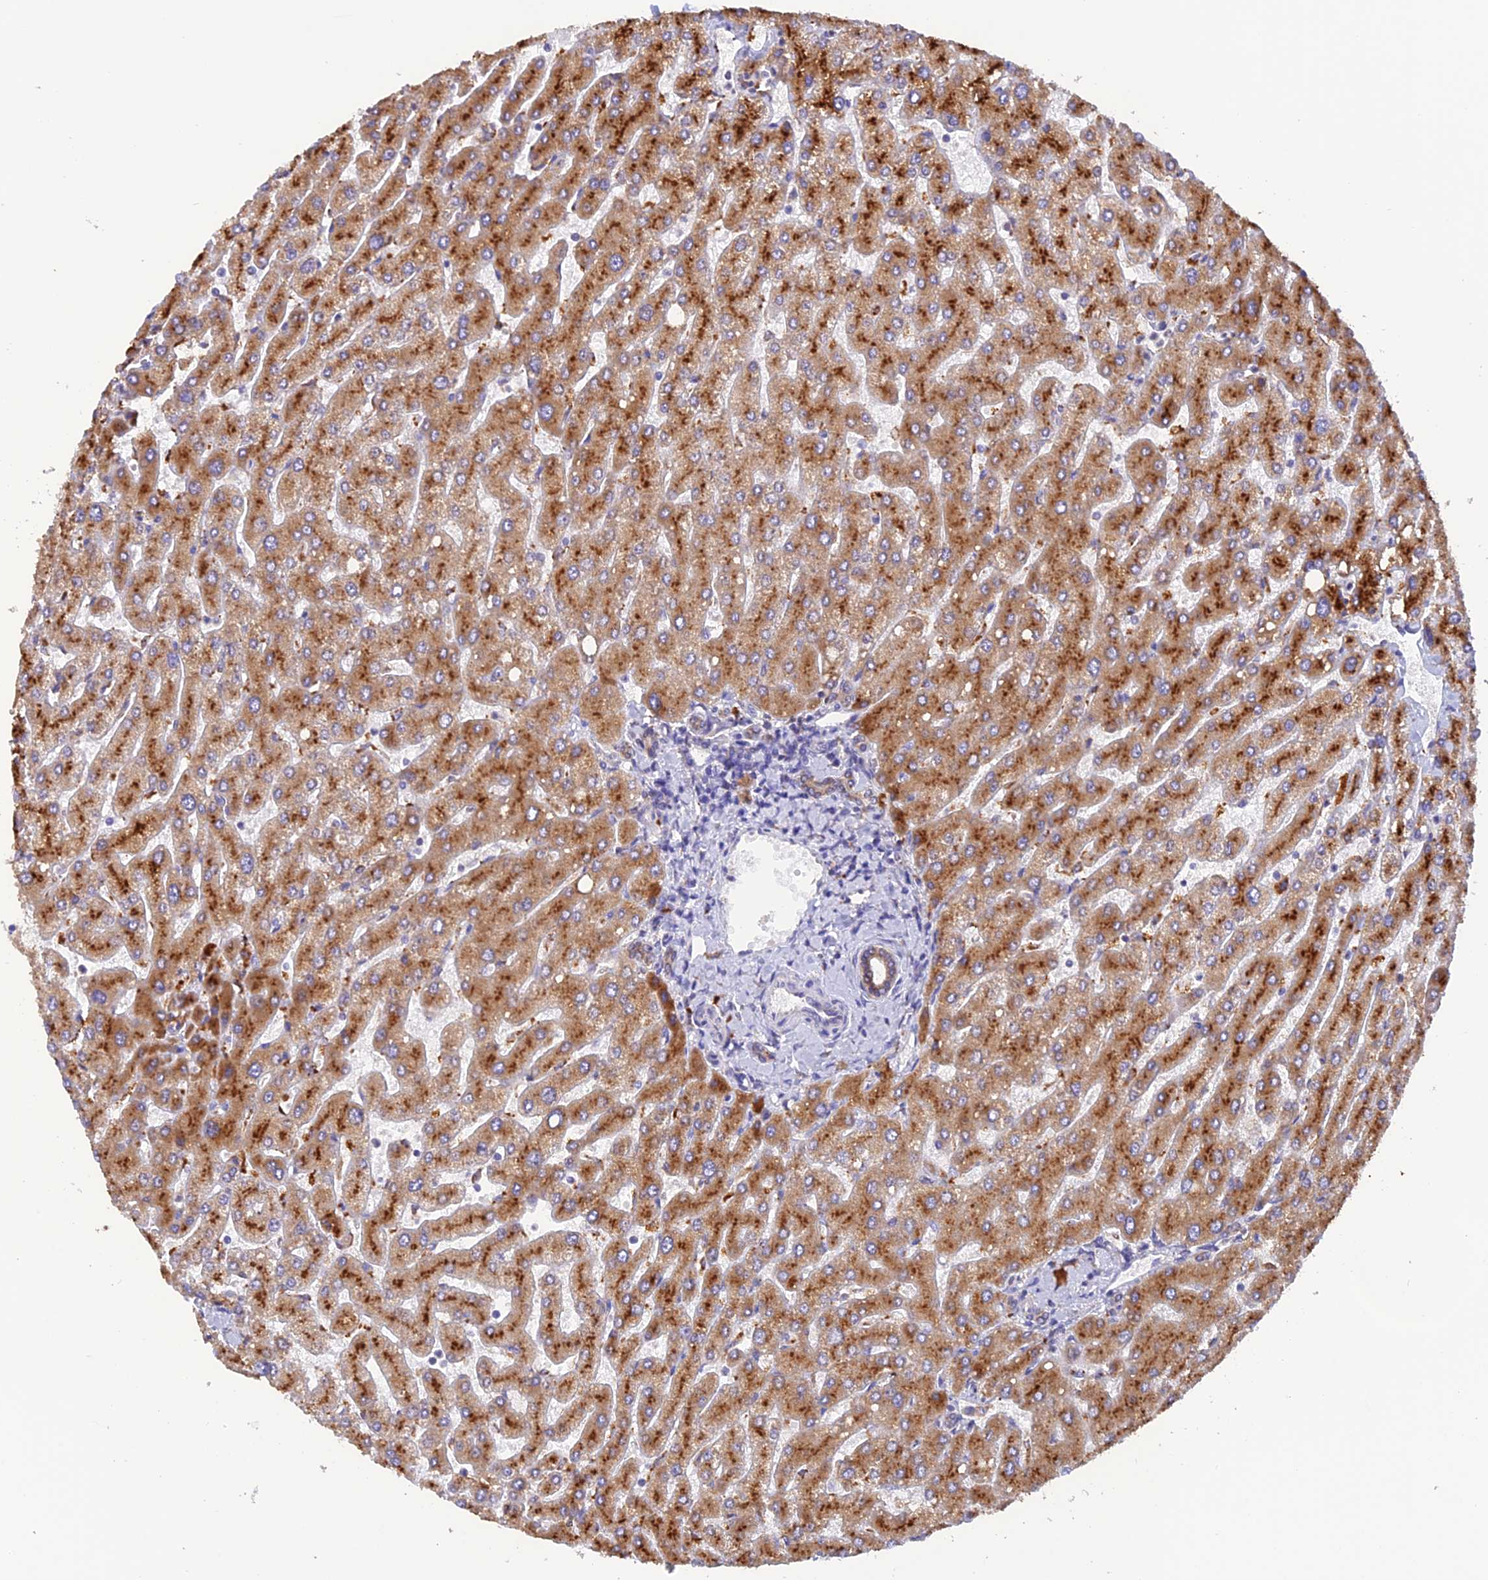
{"staining": {"intensity": "moderate", "quantity": "25%-75%", "location": "cytoplasmic/membranous"}, "tissue": "liver", "cell_type": "Cholangiocytes", "image_type": "normal", "snomed": [{"axis": "morphology", "description": "Normal tissue, NOS"}, {"axis": "topography", "description": "Liver"}], "caption": "Protein staining of normal liver exhibits moderate cytoplasmic/membranous expression in about 25%-75% of cholangiocytes. Nuclei are stained in blue.", "gene": "ENSG00000255439", "patient": {"sex": "male", "age": 55}}